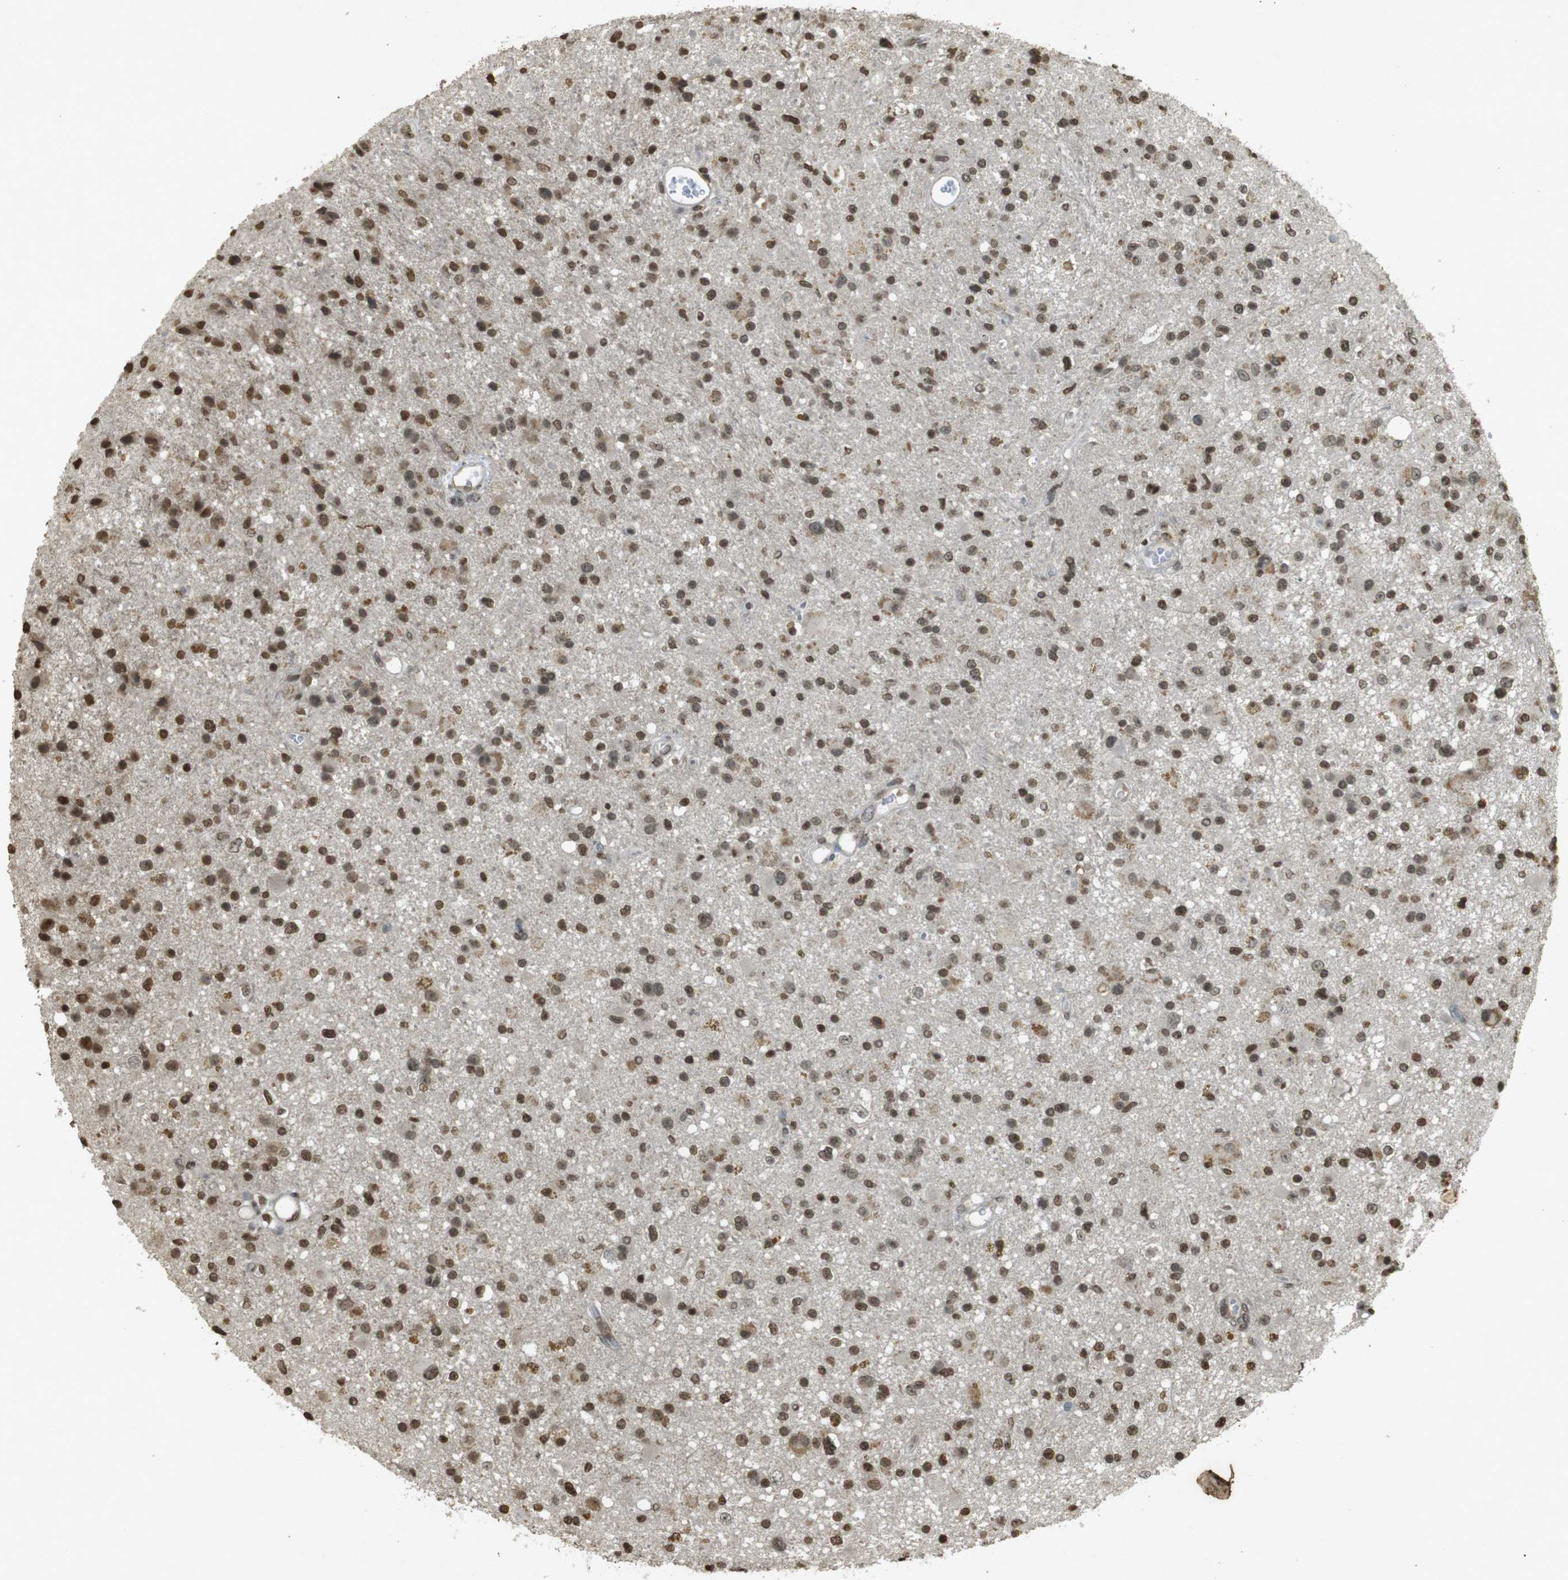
{"staining": {"intensity": "moderate", "quantity": ">75%", "location": "nuclear"}, "tissue": "glioma", "cell_type": "Tumor cells", "image_type": "cancer", "snomed": [{"axis": "morphology", "description": "Glioma, malignant, High grade"}, {"axis": "topography", "description": "Brain"}], "caption": "This is an image of immunohistochemistry staining of high-grade glioma (malignant), which shows moderate staining in the nuclear of tumor cells.", "gene": "ORC4", "patient": {"sex": "male", "age": 33}}